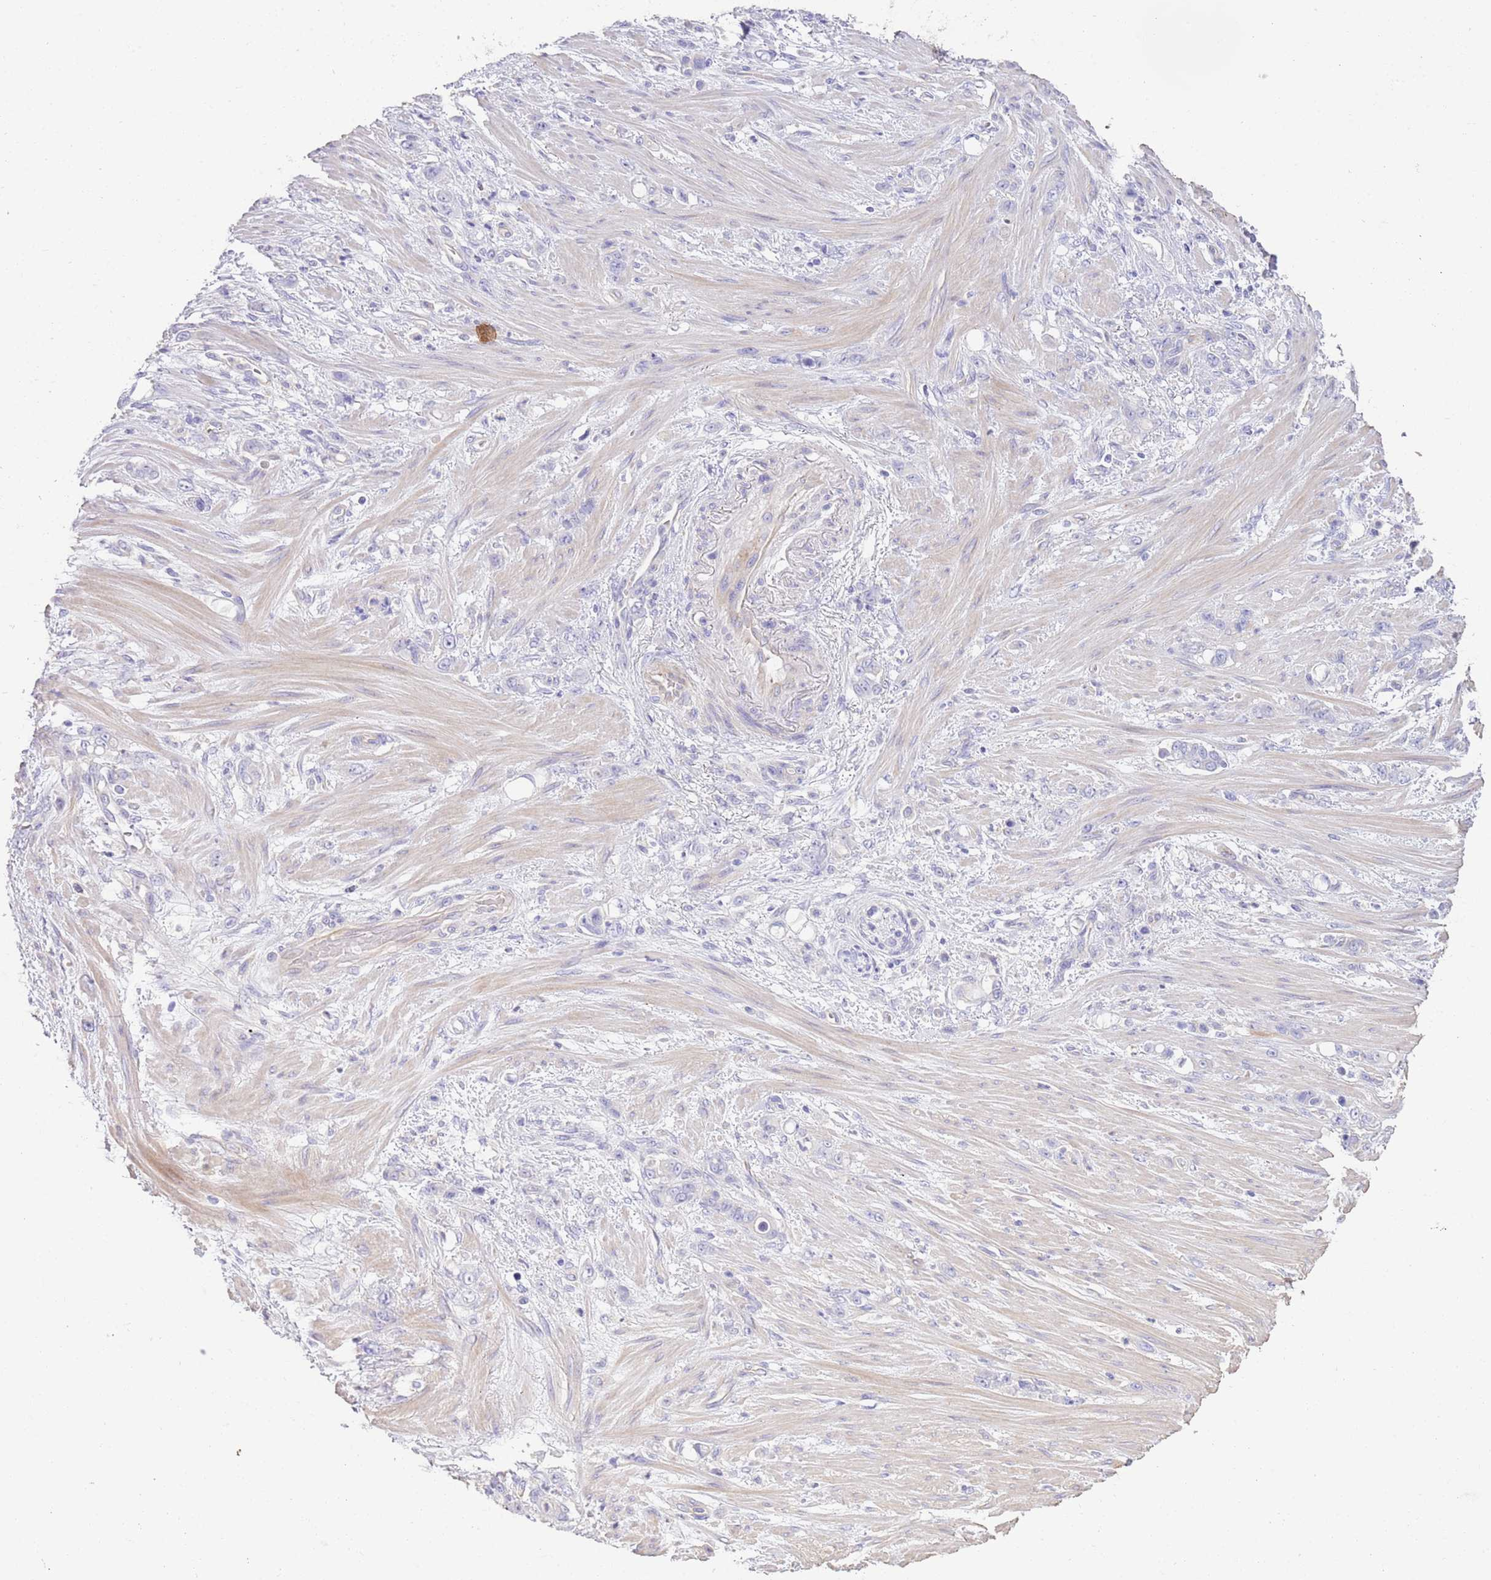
{"staining": {"intensity": "negative", "quantity": "none", "location": "none"}, "tissue": "stomach cancer", "cell_type": "Tumor cells", "image_type": "cancer", "snomed": [{"axis": "morphology", "description": "Normal tissue, NOS"}, {"axis": "morphology", "description": "Adenocarcinoma, NOS"}, {"axis": "topography", "description": "Stomach"}], "caption": "Immunohistochemical staining of stomach cancer (adenocarcinoma) exhibits no significant positivity in tumor cells.", "gene": "SFTPA1", "patient": {"sex": "female", "age": 79}}